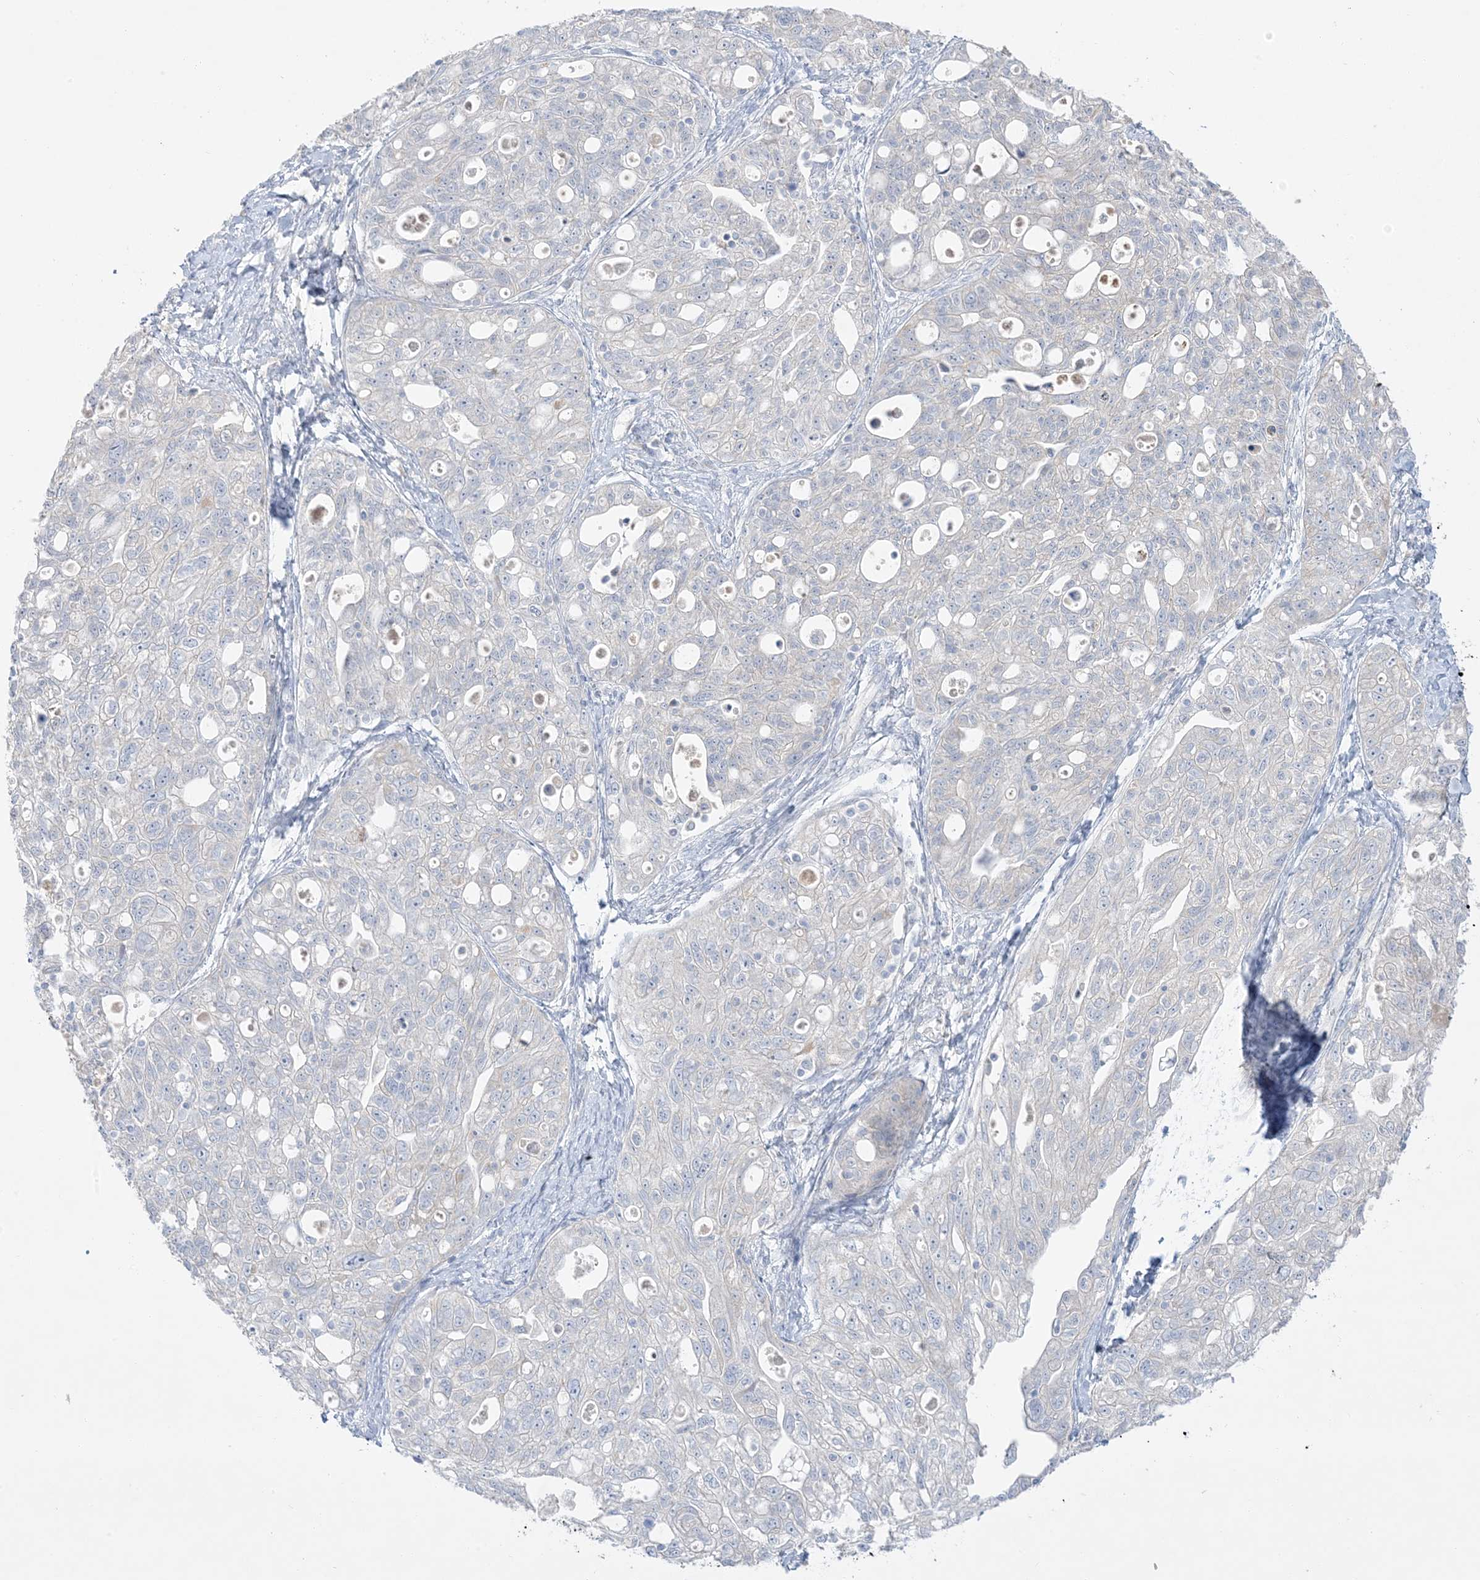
{"staining": {"intensity": "negative", "quantity": "none", "location": "none"}, "tissue": "ovarian cancer", "cell_type": "Tumor cells", "image_type": "cancer", "snomed": [{"axis": "morphology", "description": "Carcinoma, NOS"}, {"axis": "morphology", "description": "Cystadenocarcinoma, serous, NOS"}, {"axis": "topography", "description": "Ovary"}], "caption": "Immunohistochemical staining of ovarian carcinoma displays no significant staining in tumor cells.", "gene": "FAM184A", "patient": {"sex": "female", "age": 69}}